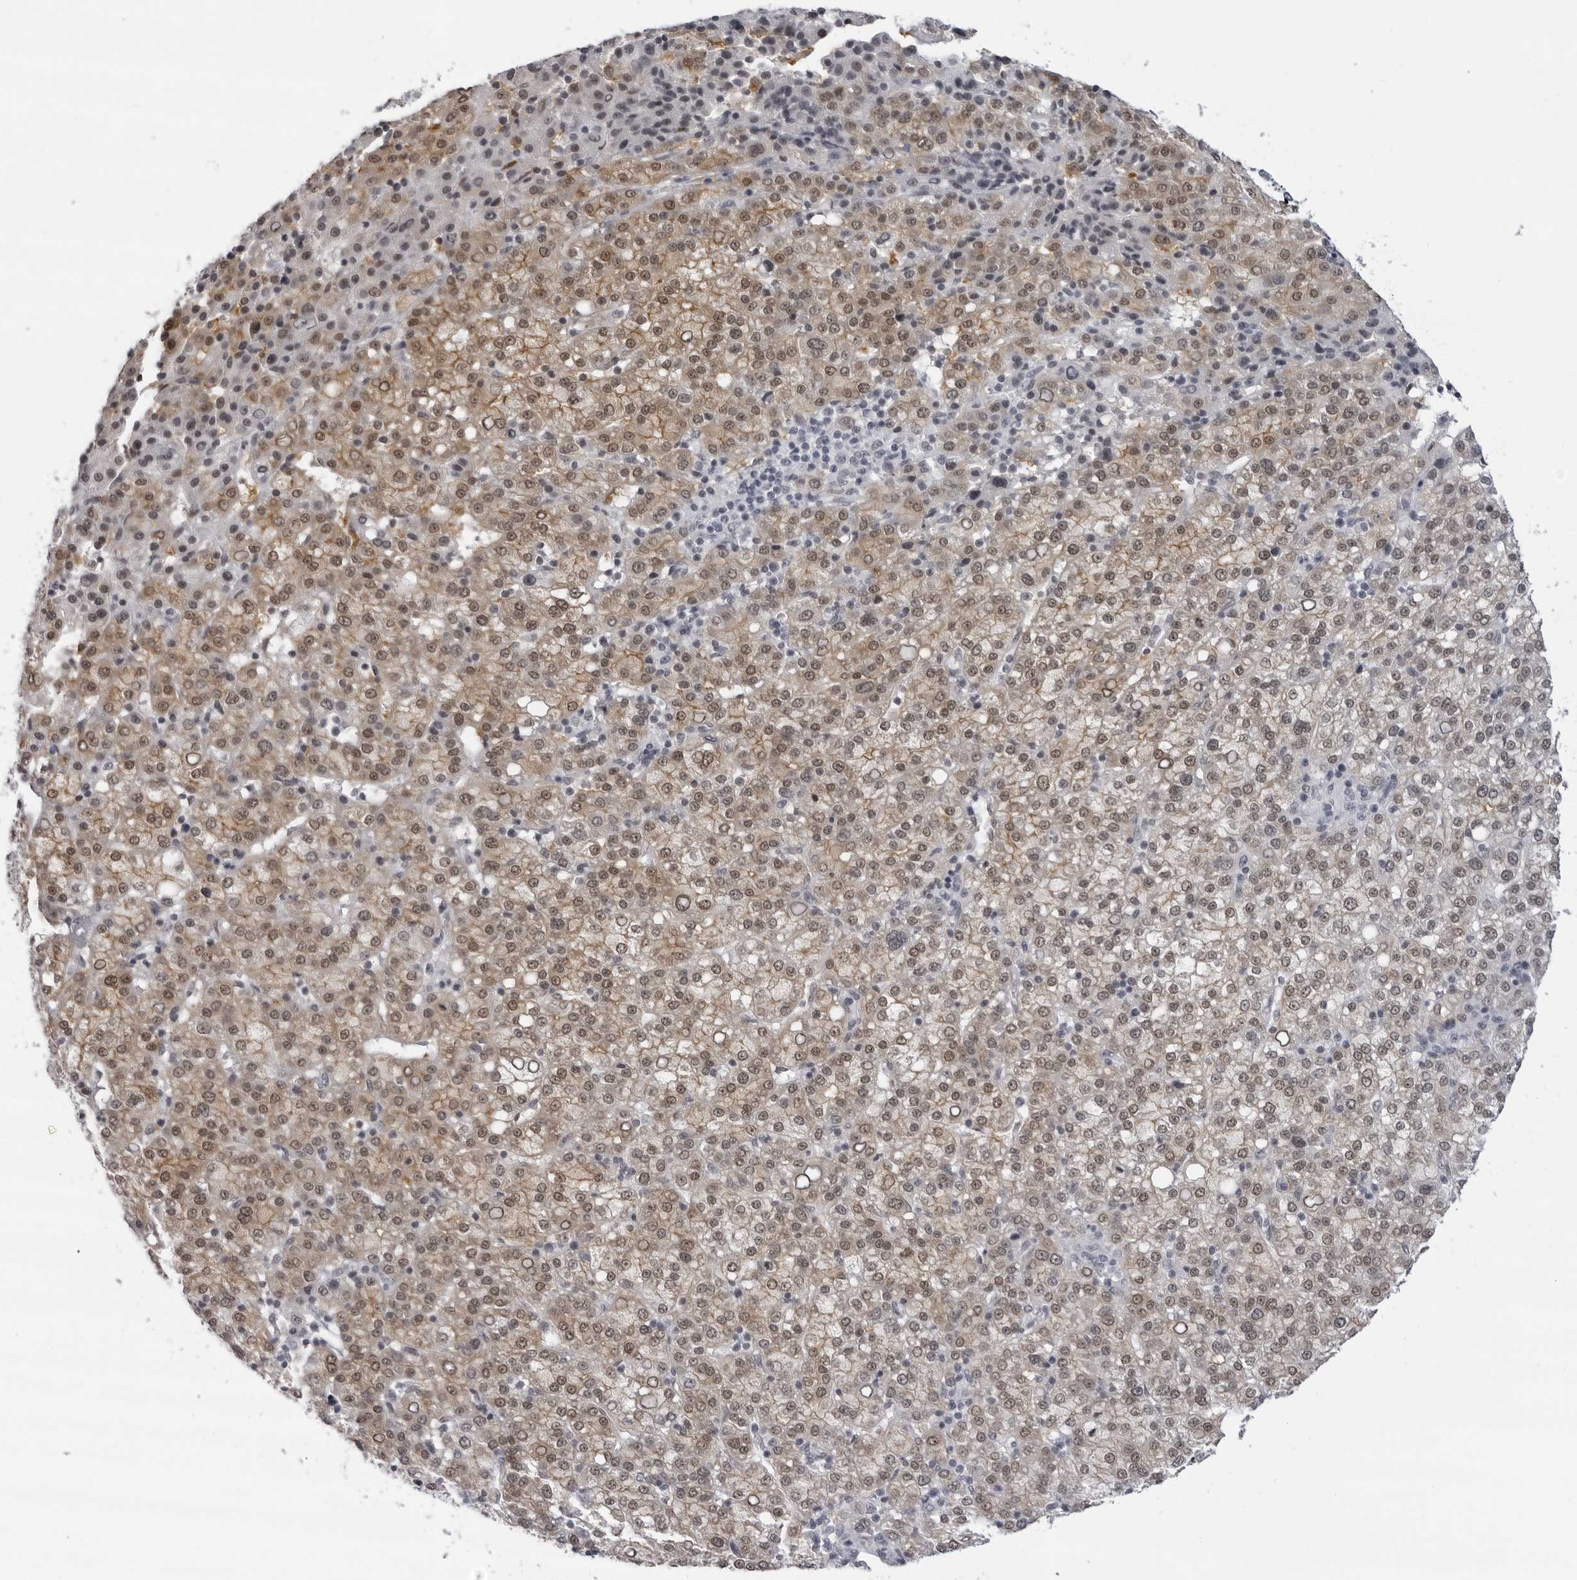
{"staining": {"intensity": "moderate", "quantity": ">75%", "location": "cytoplasmic/membranous,nuclear"}, "tissue": "liver cancer", "cell_type": "Tumor cells", "image_type": "cancer", "snomed": [{"axis": "morphology", "description": "Carcinoma, Hepatocellular, NOS"}, {"axis": "topography", "description": "Liver"}], "caption": "IHC of liver cancer demonstrates medium levels of moderate cytoplasmic/membranous and nuclear expression in about >75% of tumor cells.", "gene": "ESPN", "patient": {"sex": "female", "age": 58}}